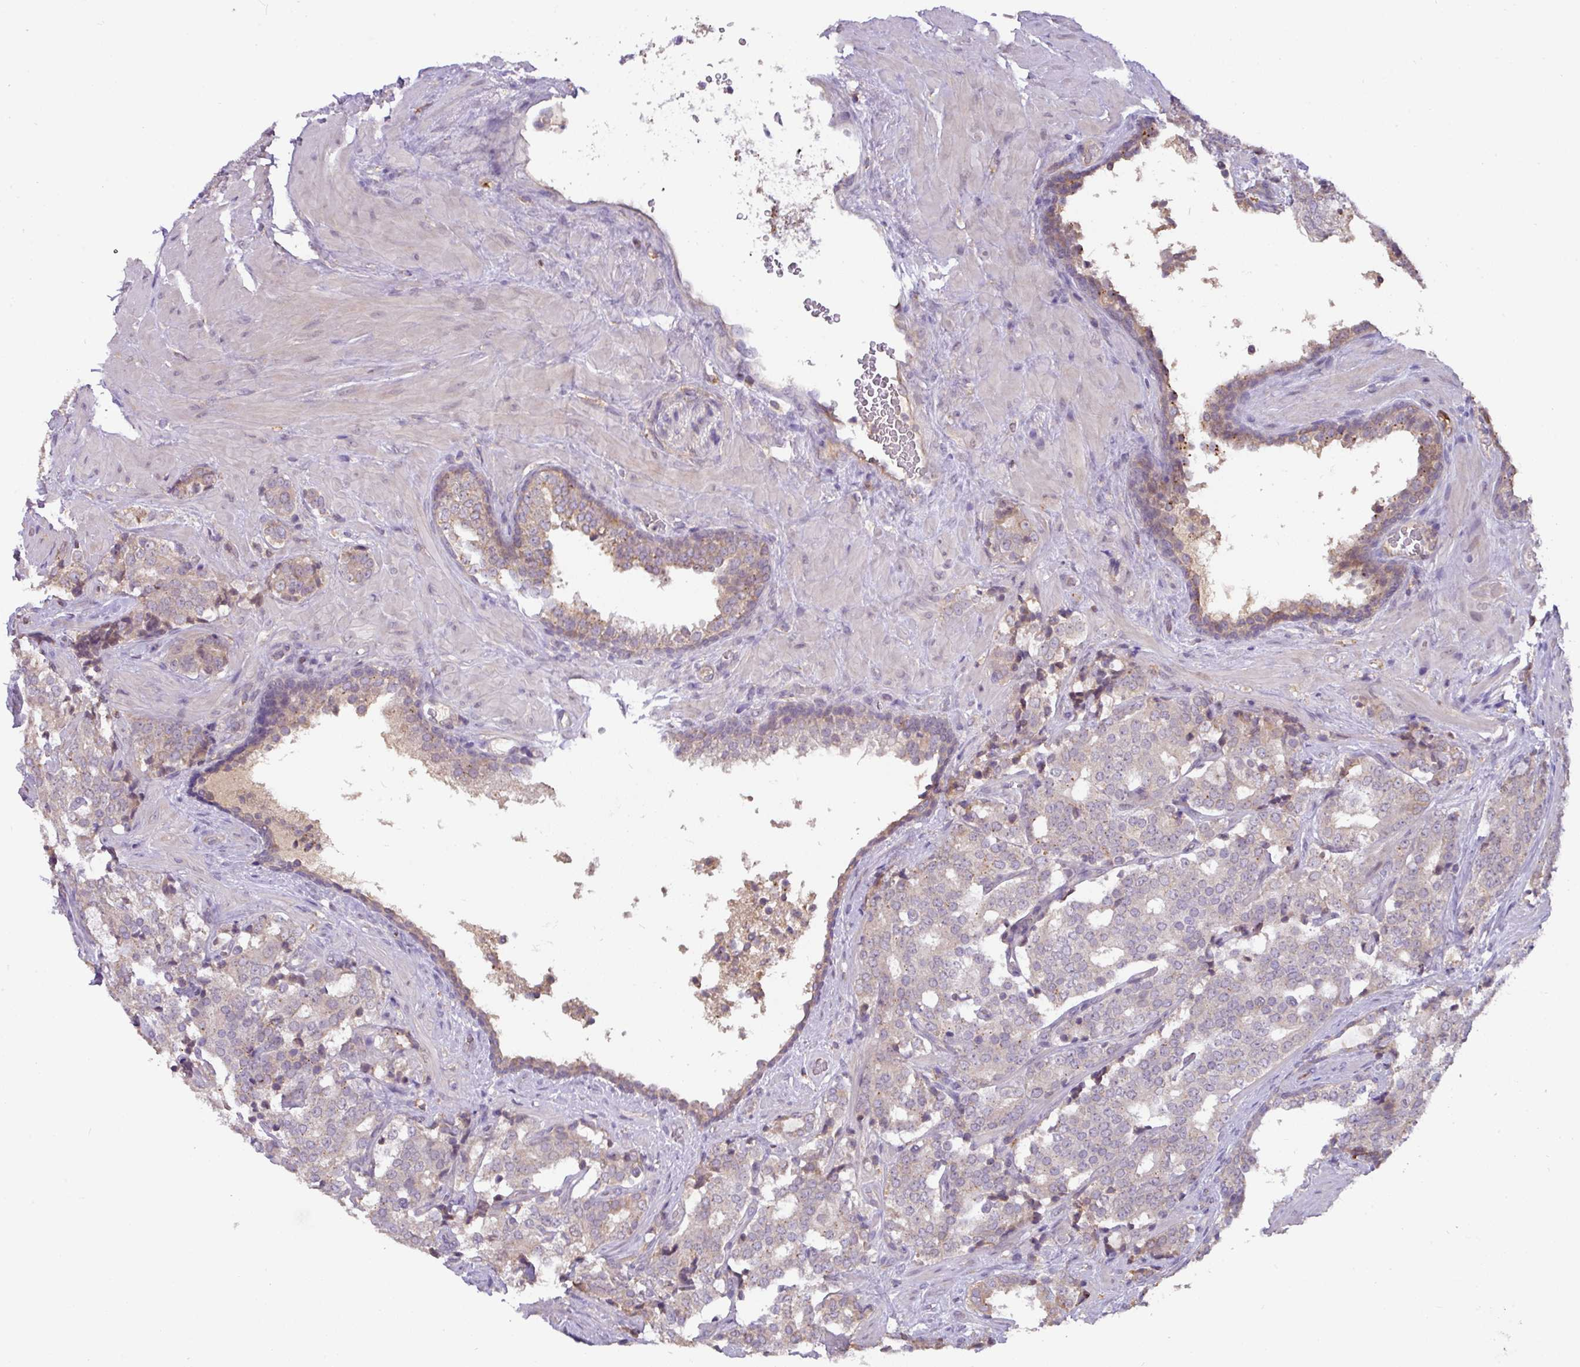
{"staining": {"intensity": "weak", "quantity": "<25%", "location": "cytoplasmic/membranous"}, "tissue": "prostate cancer", "cell_type": "Tumor cells", "image_type": "cancer", "snomed": [{"axis": "morphology", "description": "Adenocarcinoma, High grade"}, {"axis": "topography", "description": "Prostate"}], "caption": "This is a micrograph of IHC staining of prostate cancer (adenocarcinoma (high-grade)), which shows no positivity in tumor cells. Brightfield microscopy of immunohistochemistry (IHC) stained with DAB (3,3'-diaminobenzidine) (brown) and hematoxylin (blue), captured at high magnification.", "gene": "GCNT7", "patient": {"sex": "male", "age": 63}}